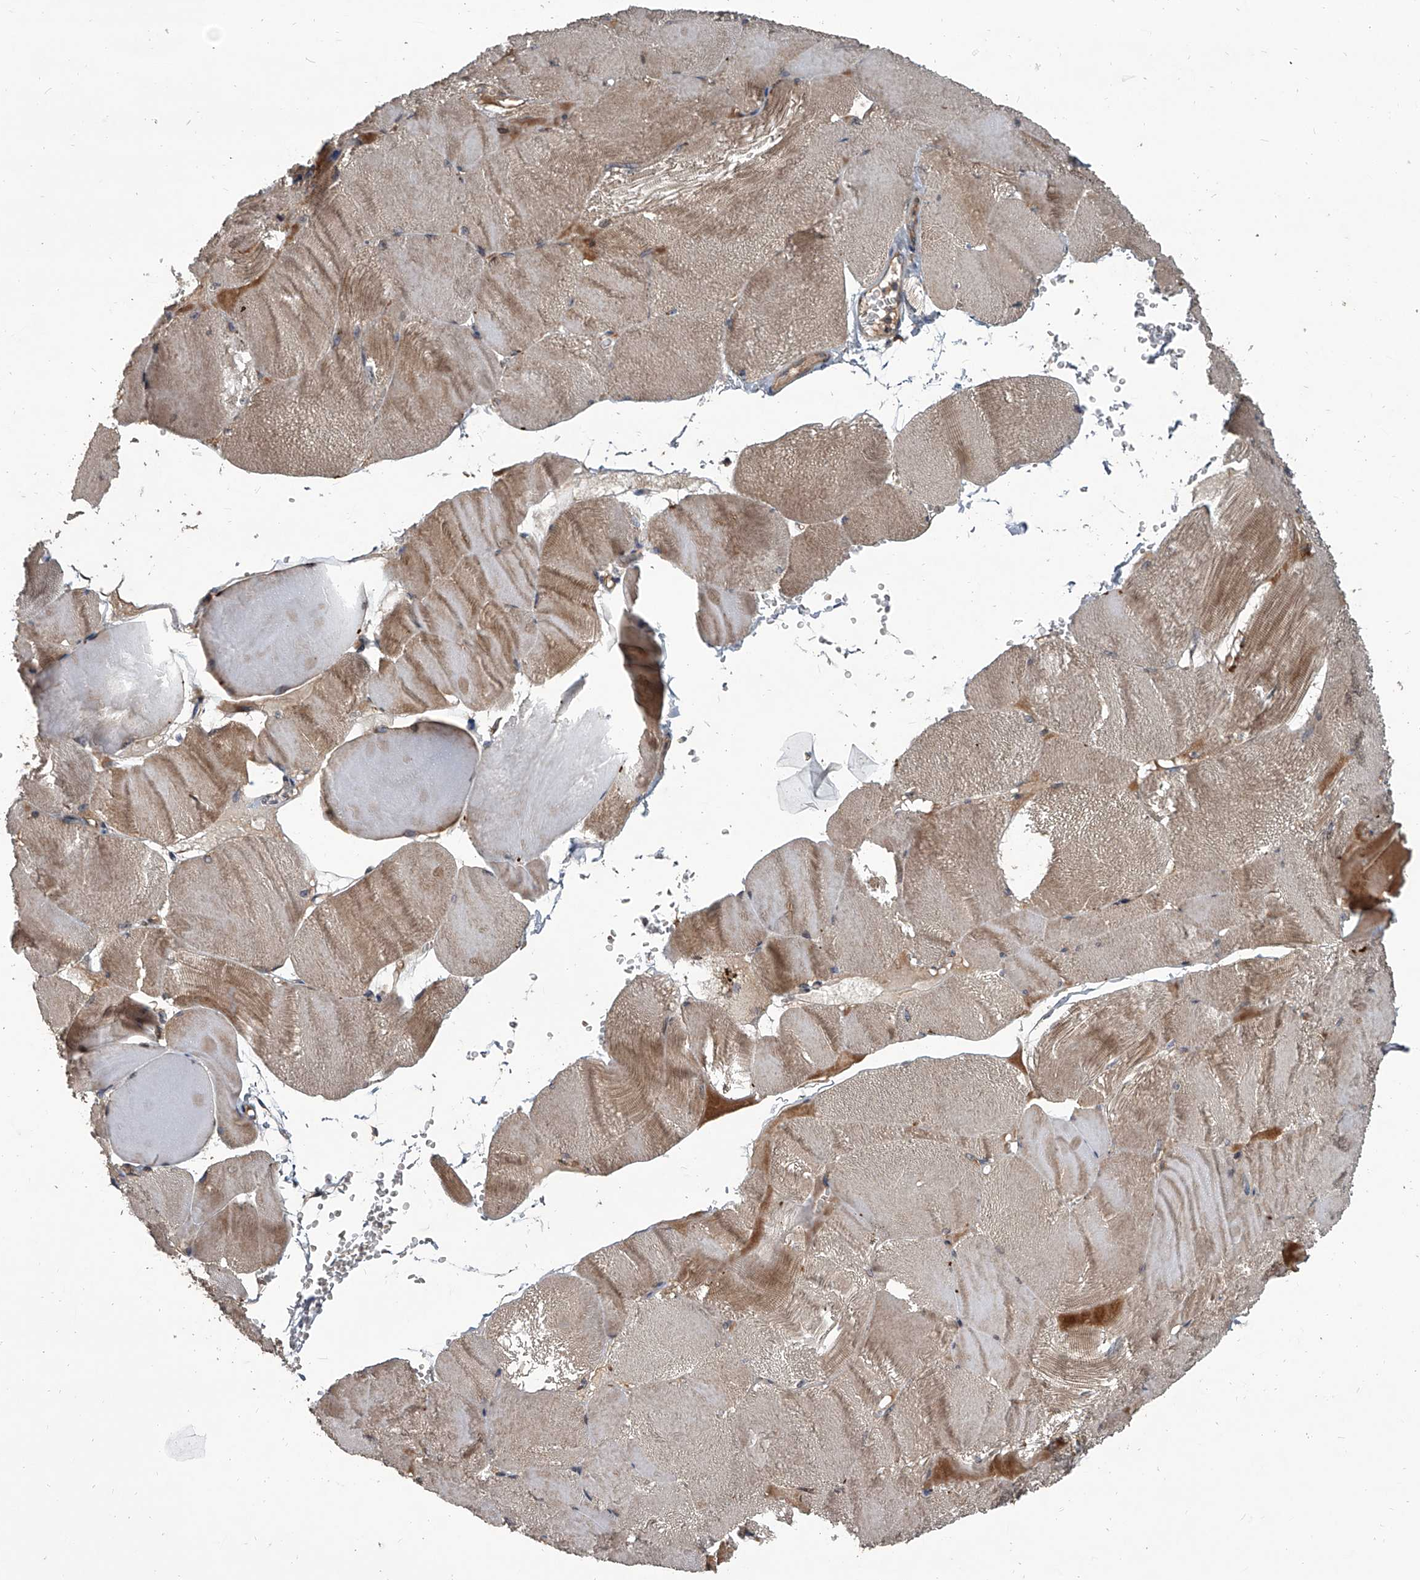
{"staining": {"intensity": "moderate", "quantity": "25%-75%", "location": "cytoplasmic/membranous"}, "tissue": "skeletal muscle", "cell_type": "Myocytes", "image_type": "normal", "snomed": [{"axis": "morphology", "description": "Normal tissue, NOS"}, {"axis": "morphology", "description": "Basal cell carcinoma"}, {"axis": "topography", "description": "Skeletal muscle"}], "caption": "IHC of unremarkable skeletal muscle demonstrates medium levels of moderate cytoplasmic/membranous staining in approximately 25%-75% of myocytes.", "gene": "EVA1C", "patient": {"sex": "female", "age": 64}}